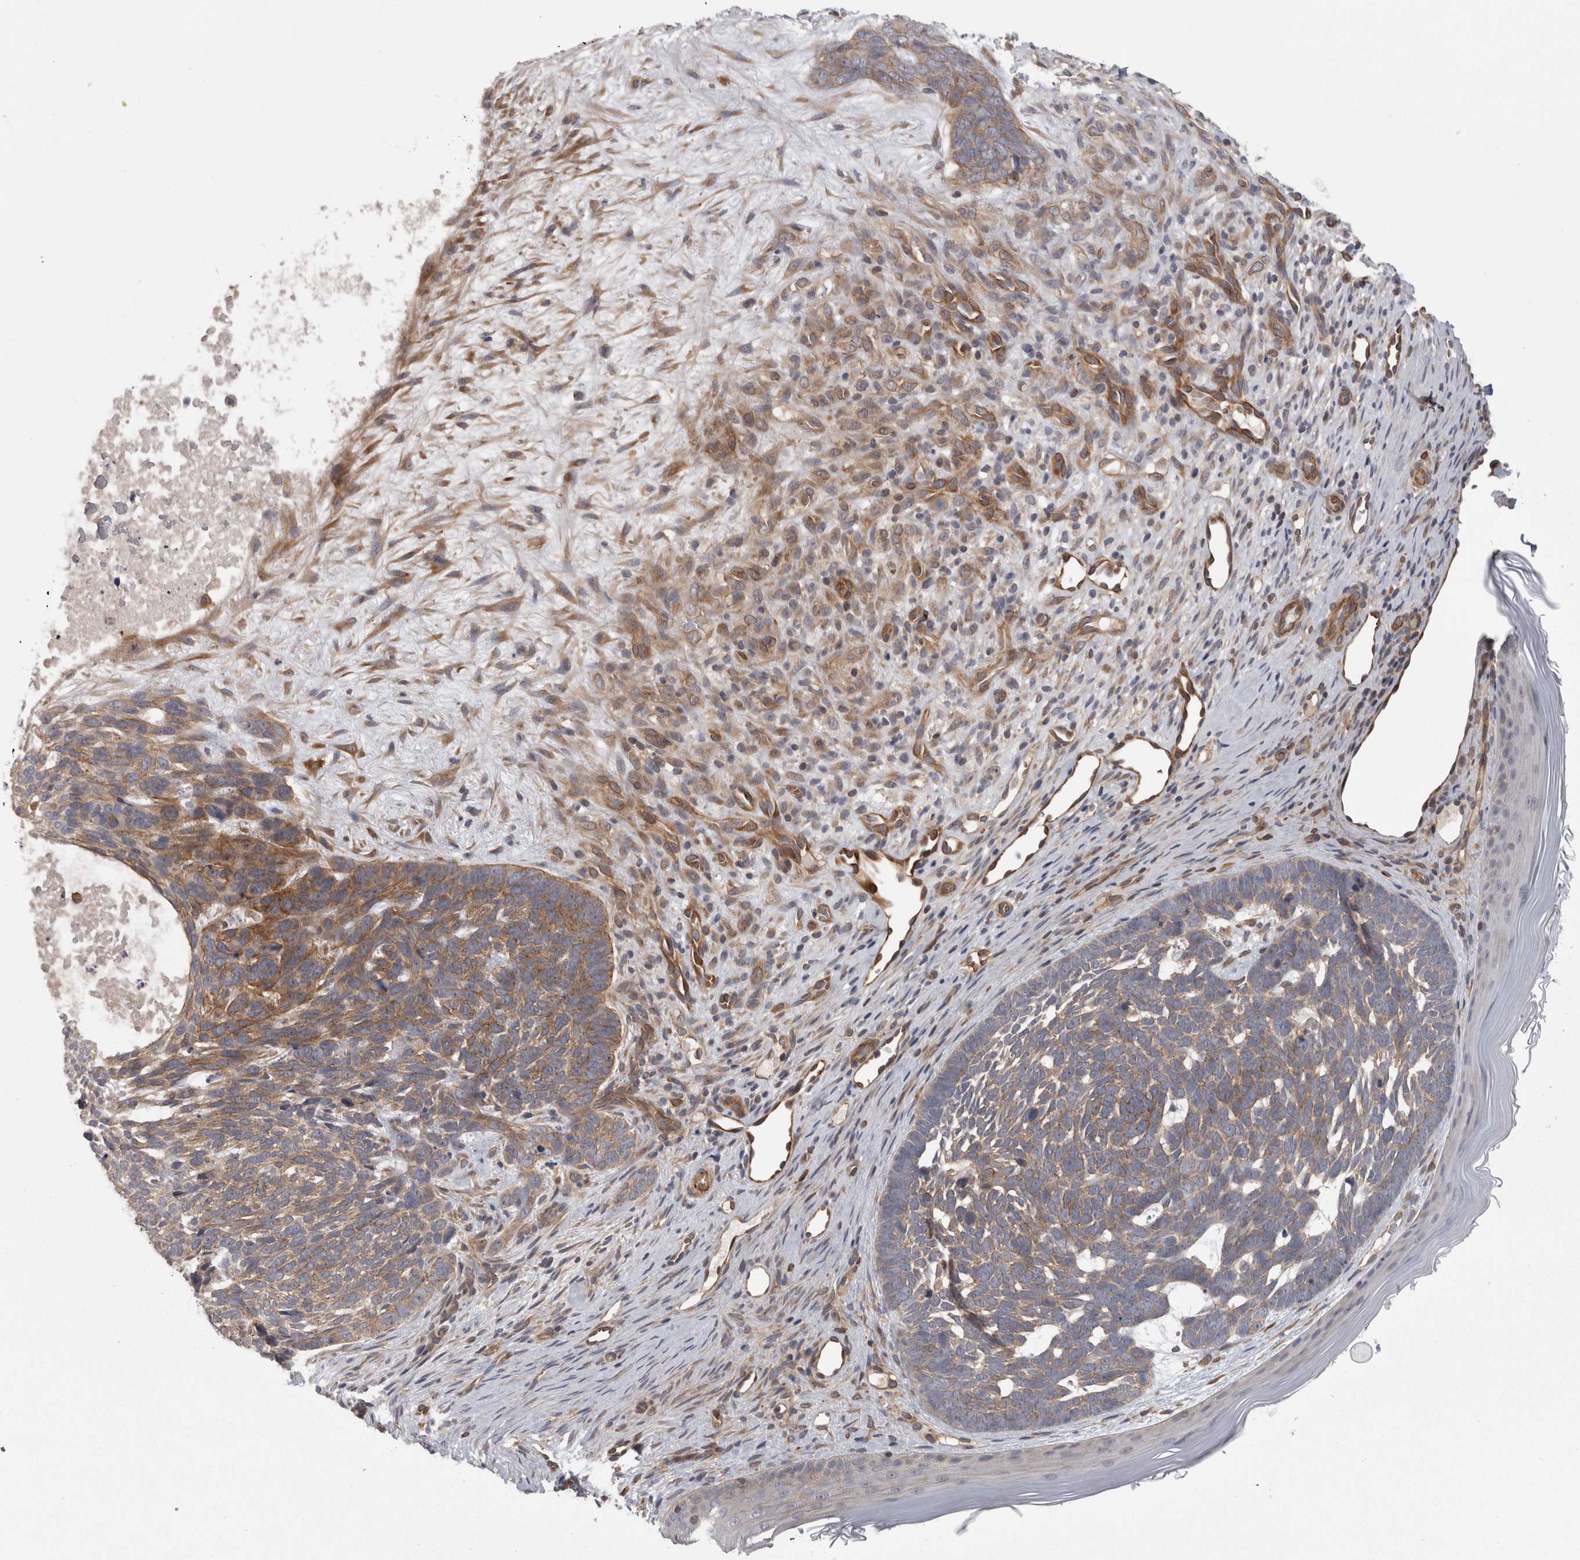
{"staining": {"intensity": "moderate", "quantity": "<25%", "location": "cytoplasmic/membranous"}, "tissue": "skin cancer", "cell_type": "Tumor cells", "image_type": "cancer", "snomed": [{"axis": "morphology", "description": "Basal cell carcinoma"}, {"axis": "topography", "description": "Skin"}], "caption": "This histopathology image demonstrates immunohistochemistry staining of human skin basal cell carcinoma, with low moderate cytoplasmic/membranous staining in approximately <25% of tumor cells.", "gene": "RMDN1", "patient": {"sex": "female", "age": 85}}